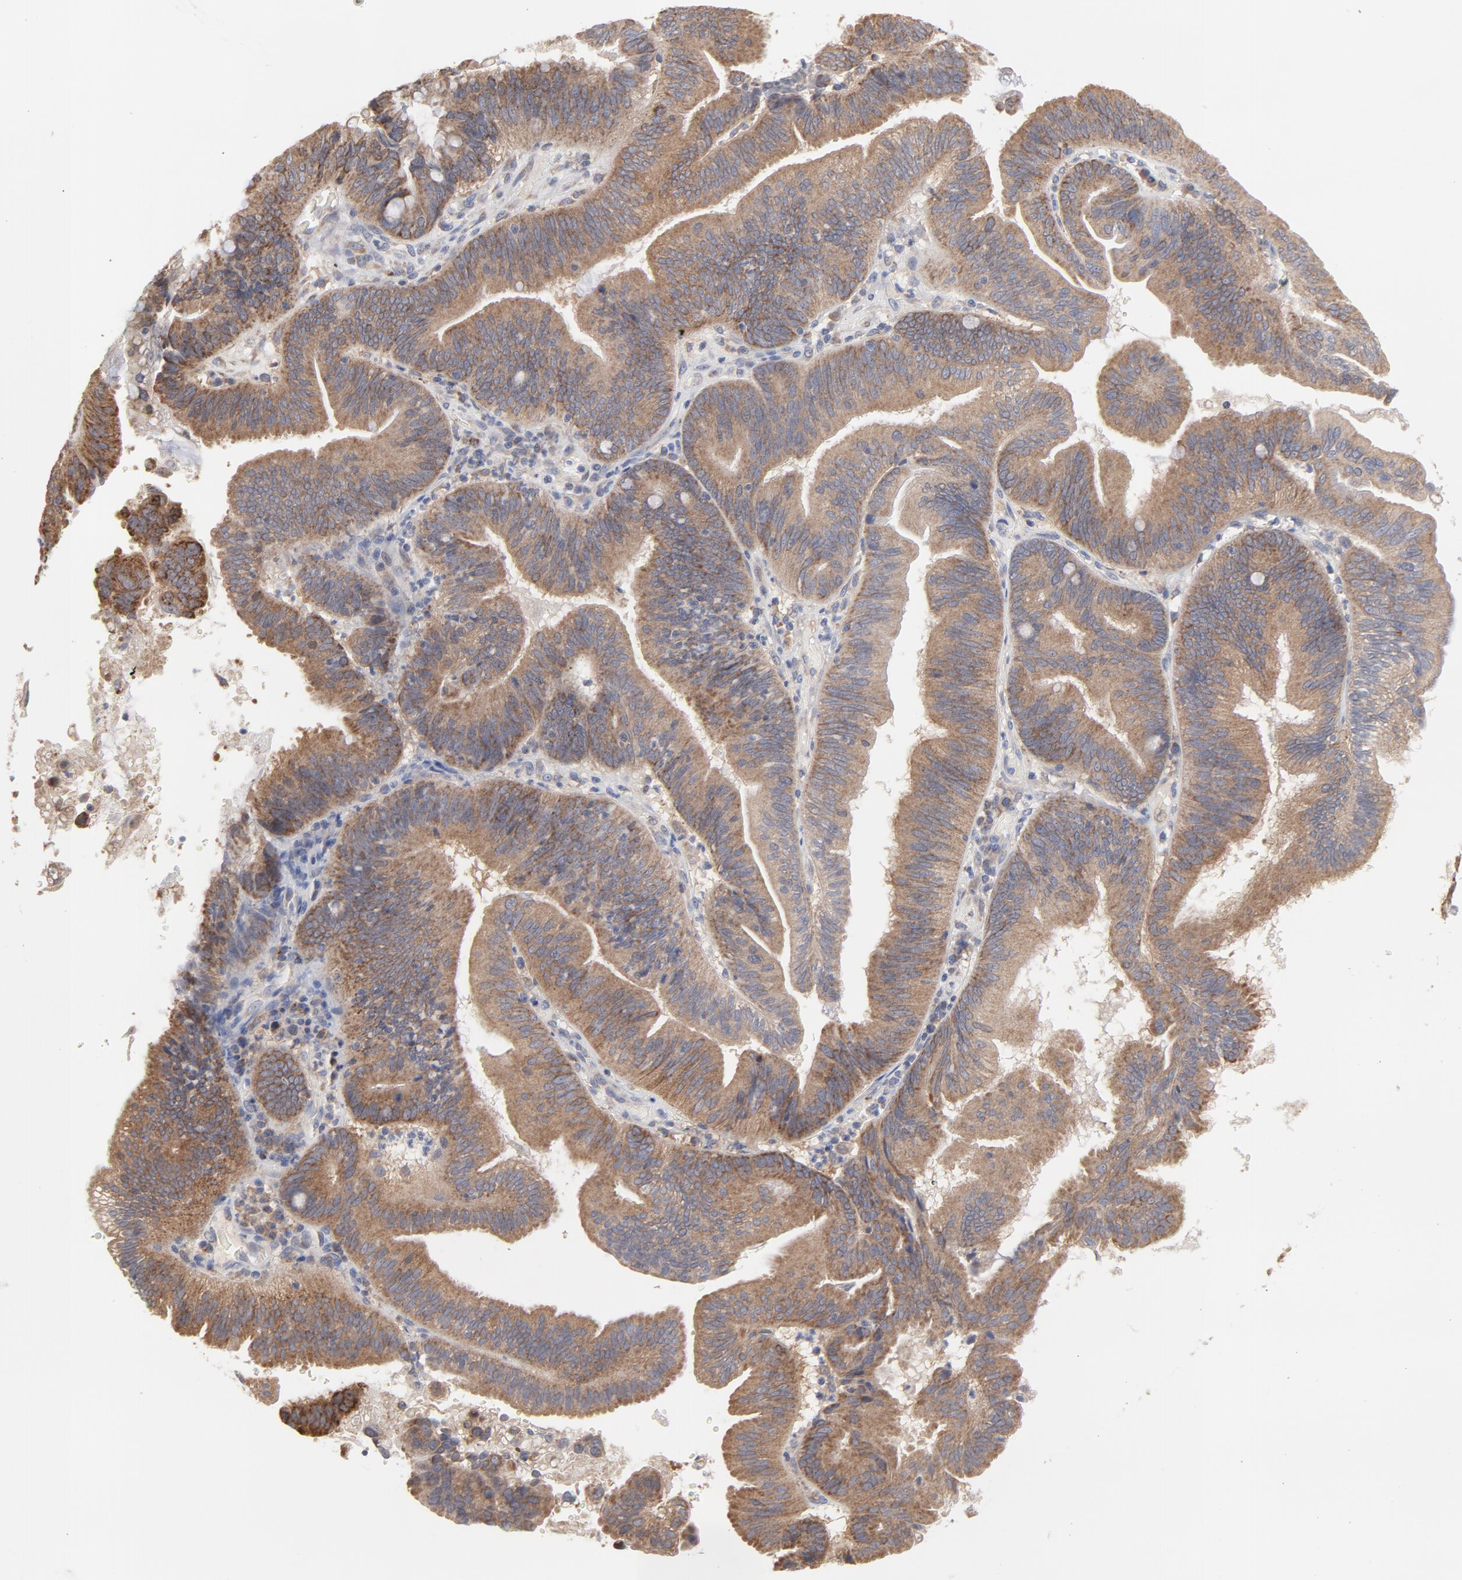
{"staining": {"intensity": "moderate", "quantity": ">75%", "location": "cytoplasmic/membranous"}, "tissue": "pancreatic cancer", "cell_type": "Tumor cells", "image_type": "cancer", "snomed": [{"axis": "morphology", "description": "Adenocarcinoma, NOS"}, {"axis": "topography", "description": "Pancreas"}], "caption": "Immunohistochemistry (IHC) histopathology image of pancreatic adenocarcinoma stained for a protein (brown), which shows medium levels of moderate cytoplasmic/membranous staining in approximately >75% of tumor cells.", "gene": "PPFIBP2", "patient": {"sex": "male", "age": 82}}